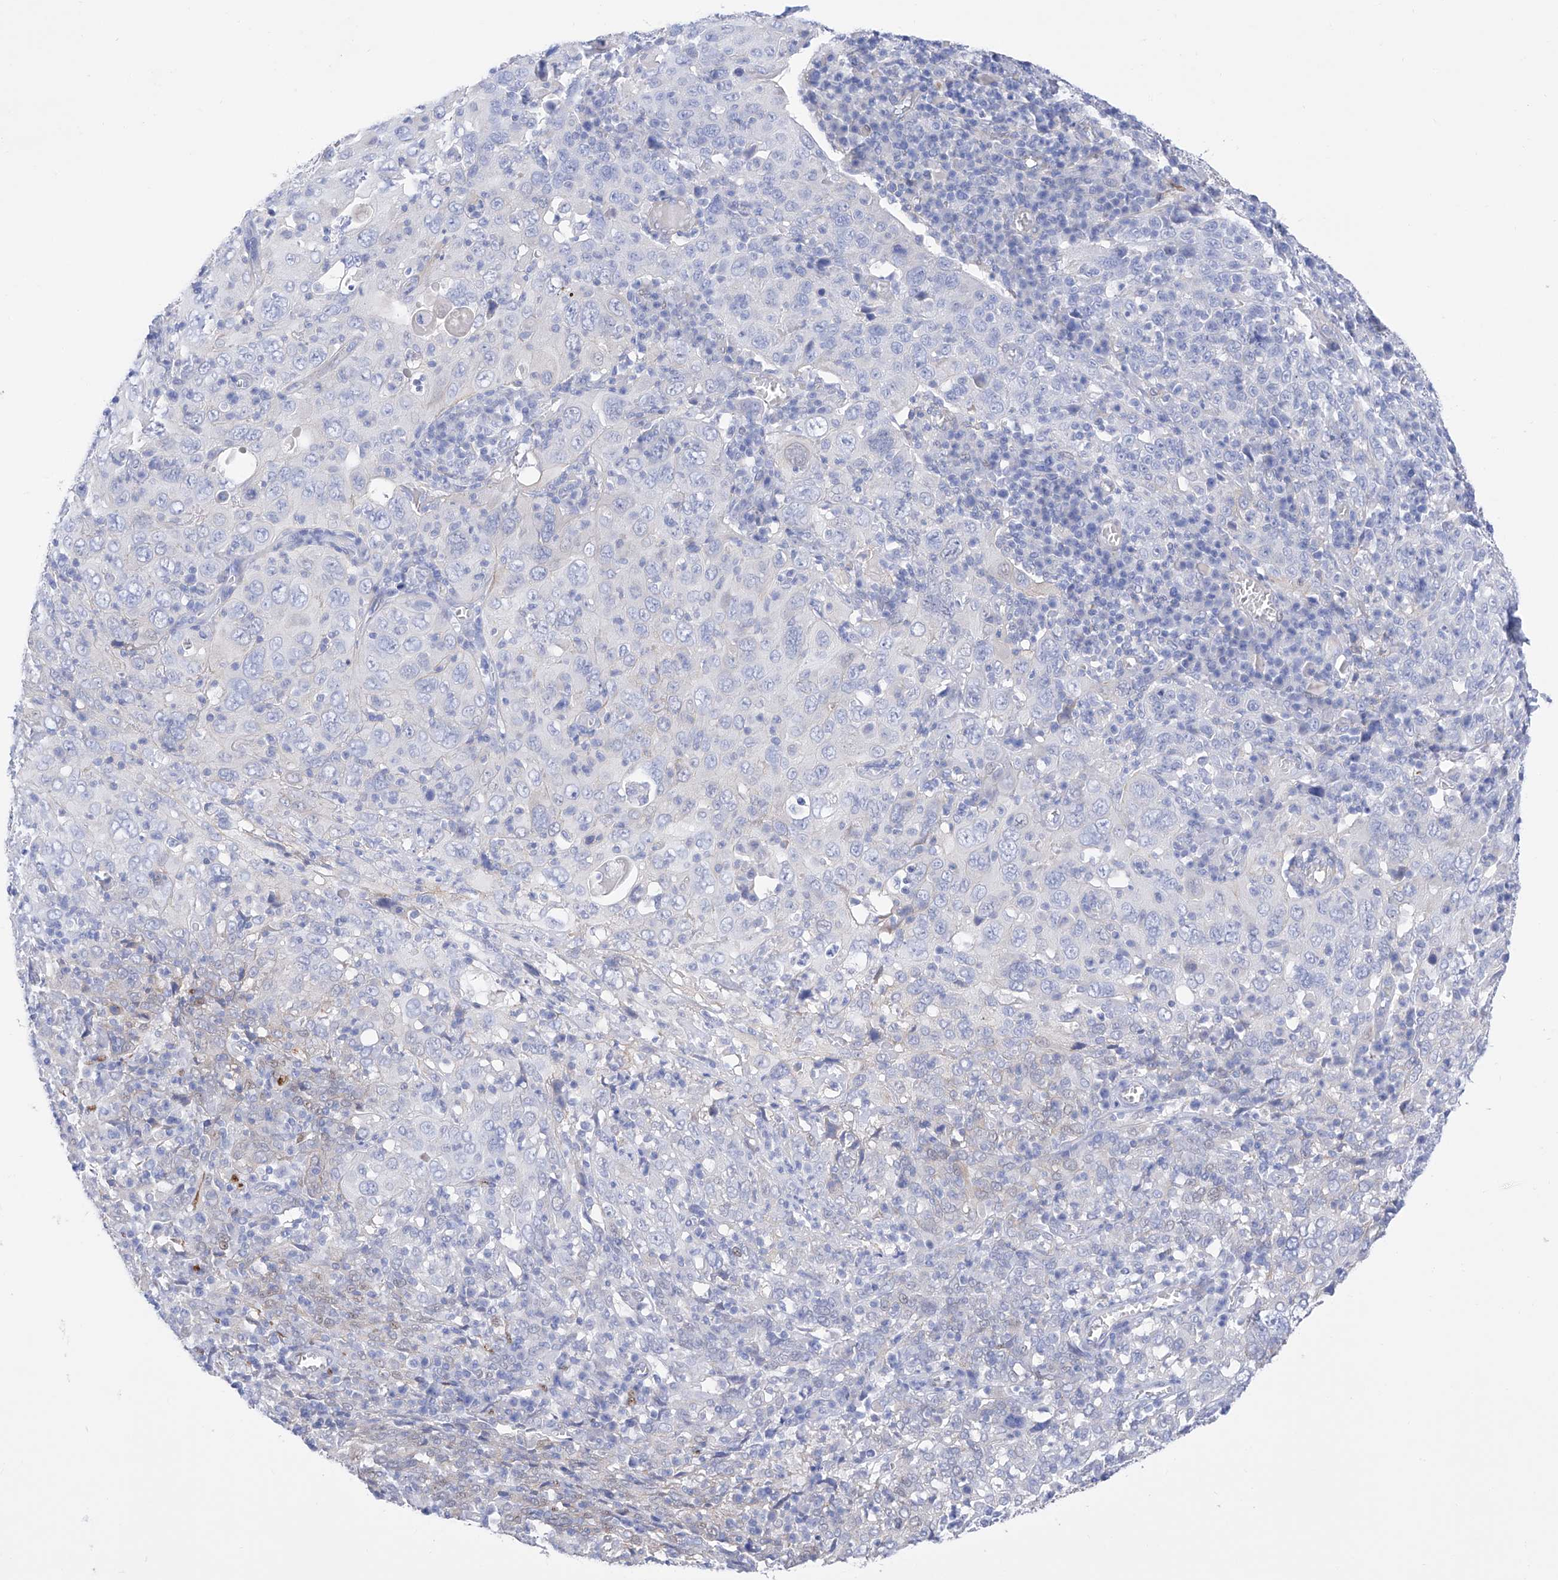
{"staining": {"intensity": "negative", "quantity": "none", "location": "none"}, "tissue": "cervical cancer", "cell_type": "Tumor cells", "image_type": "cancer", "snomed": [{"axis": "morphology", "description": "Squamous cell carcinoma, NOS"}, {"axis": "topography", "description": "Cervix"}], "caption": "High power microscopy micrograph of an IHC micrograph of cervical cancer, revealing no significant expression in tumor cells. The staining is performed using DAB brown chromogen with nuclei counter-stained in using hematoxylin.", "gene": "TRPC7", "patient": {"sex": "female", "age": 46}}